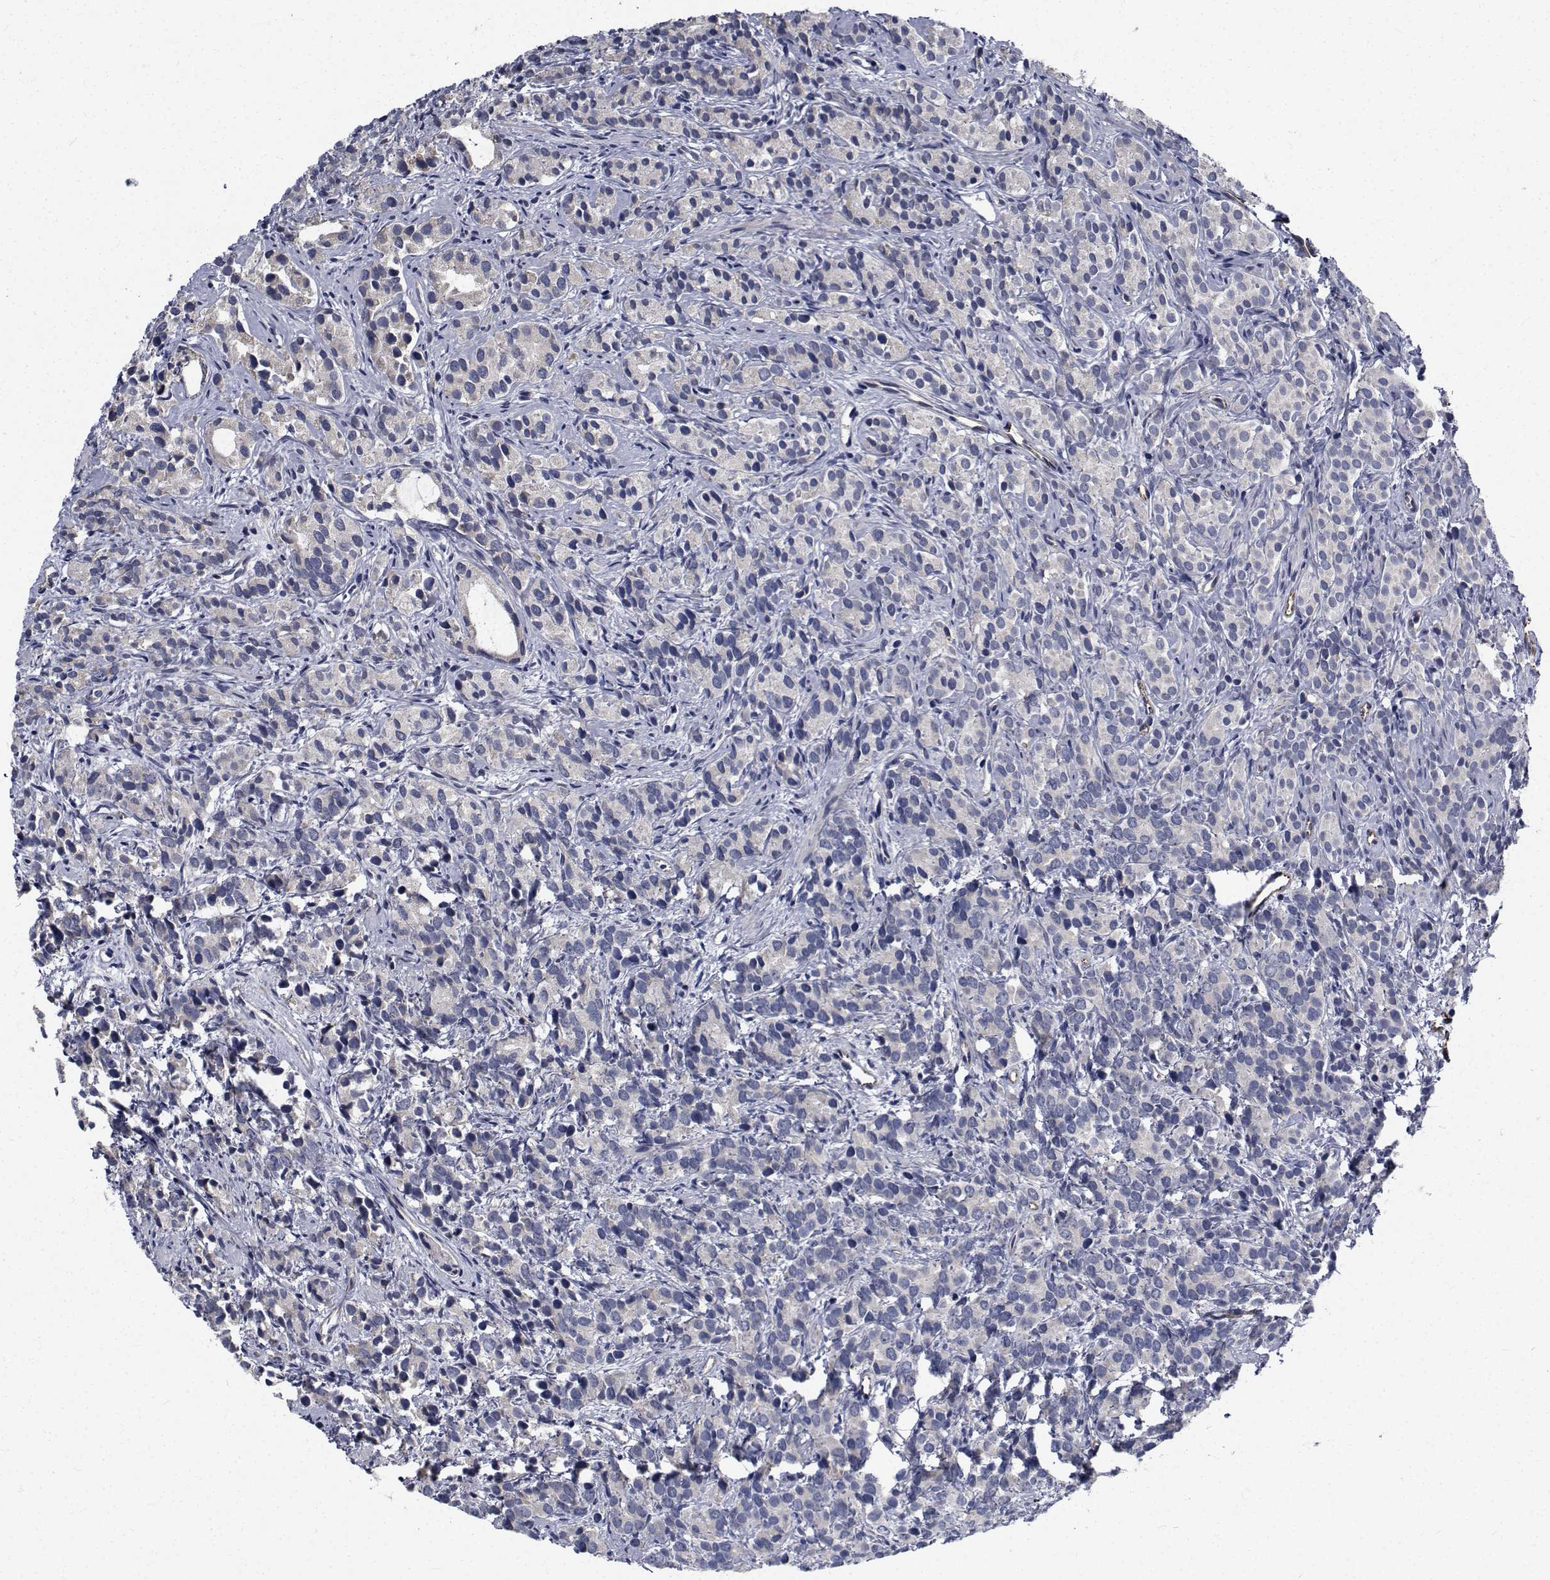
{"staining": {"intensity": "negative", "quantity": "none", "location": "none"}, "tissue": "prostate cancer", "cell_type": "Tumor cells", "image_type": "cancer", "snomed": [{"axis": "morphology", "description": "Adenocarcinoma, High grade"}, {"axis": "topography", "description": "Prostate"}], "caption": "An immunohistochemistry micrograph of prostate cancer is shown. There is no staining in tumor cells of prostate cancer.", "gene": "TTBK1", "patient": {"sex": "male", "age": 84}}